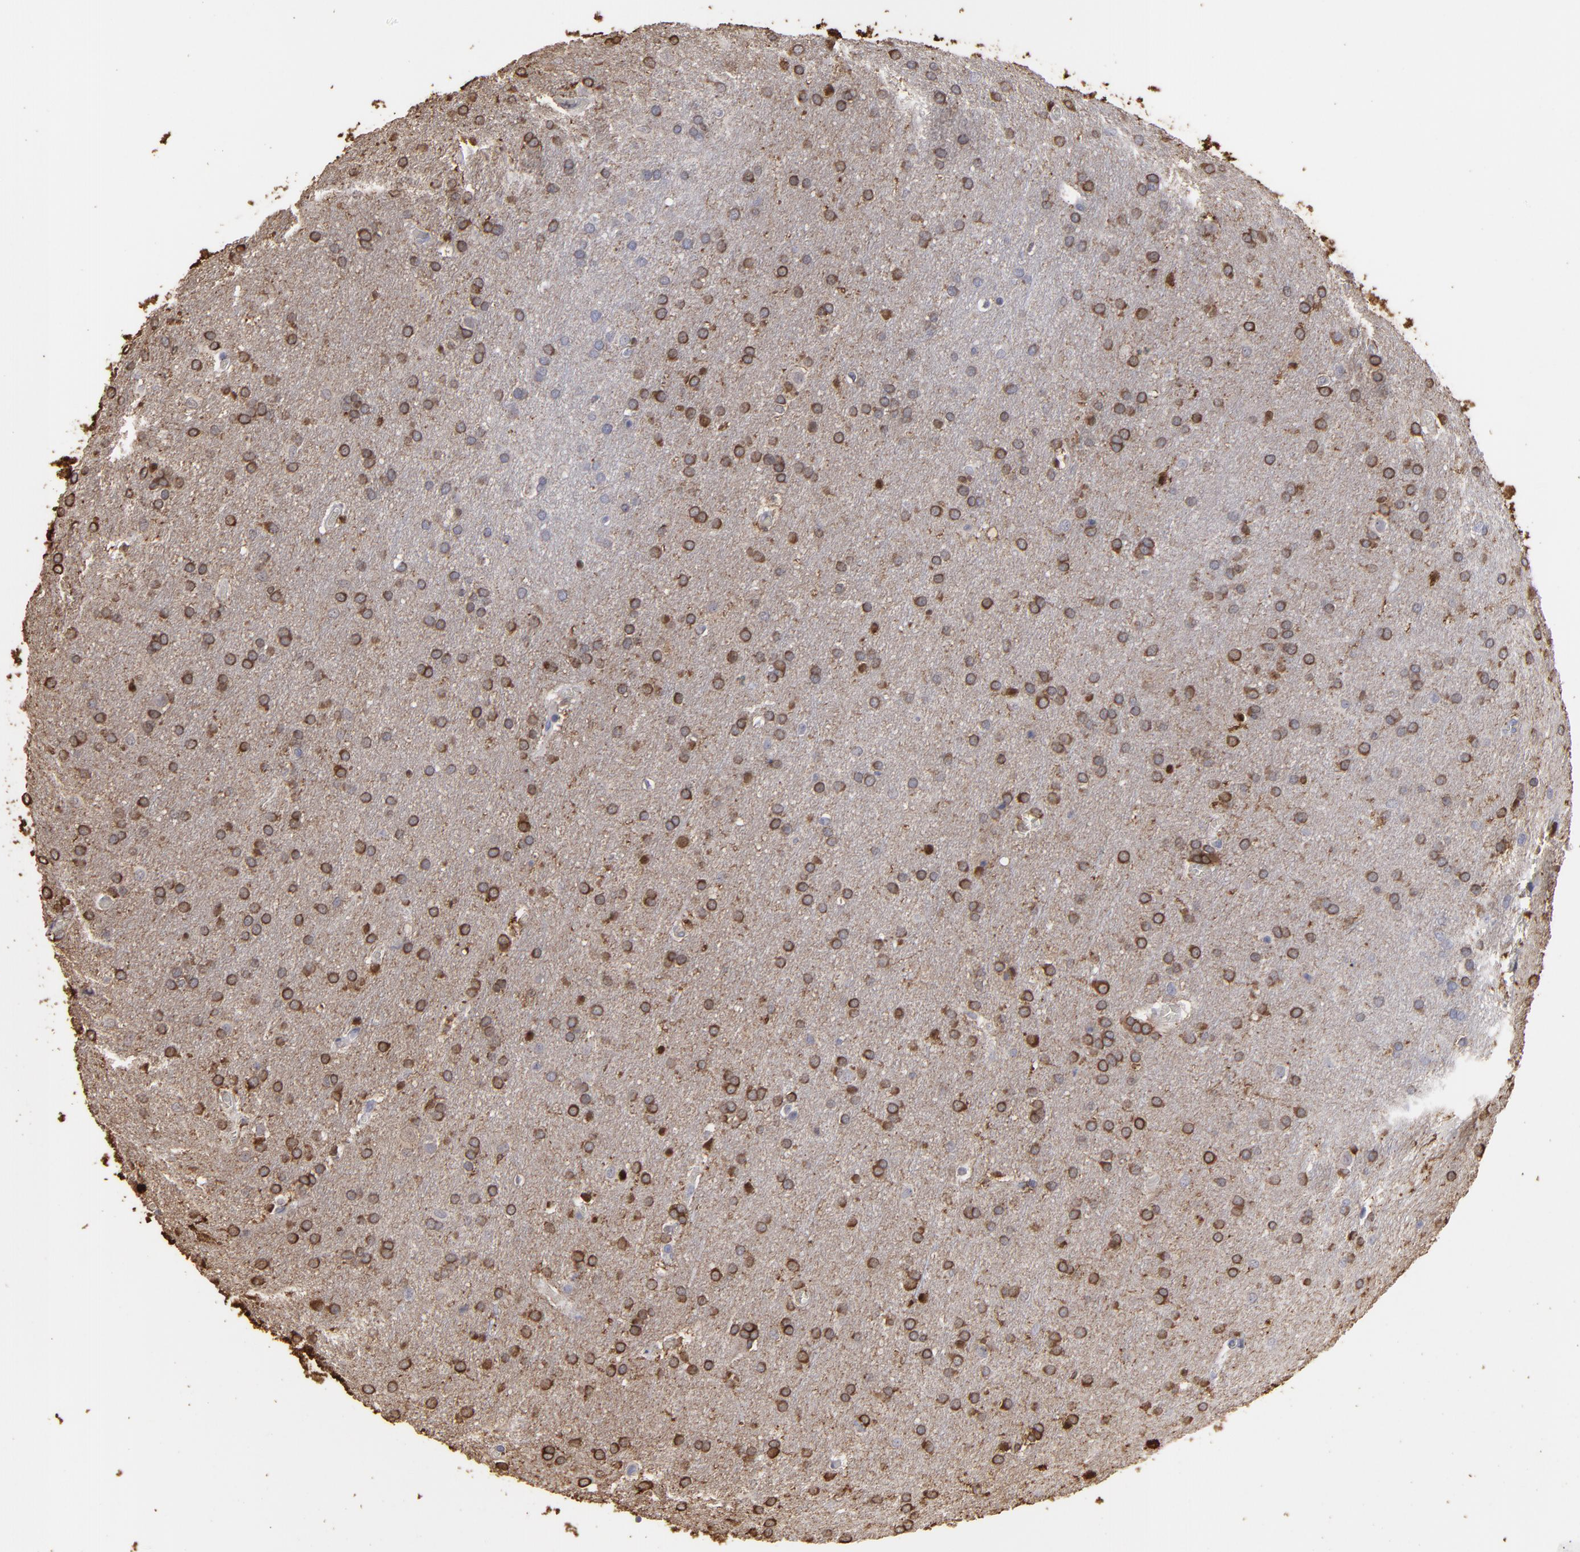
{"staining": {"intensity": "strong", "quantity": ">75%", "location": "cytoplasmic/membranous"}, "tissue": "glioma", "cell_type": "Tumor cells", "image_type": "cancer", "snomed": [{"axis": "morphology", "description": "Glioma, malignant, Low grade"}, {"axis": "topography", "description": "Brain"}], "caption": "Immunohistochemical staining of human malignant glioma (low-grade) reveals high levels of strong cytoplasmic/membranous protein staining in approximately >75% of tumor cells.", "gene": "ODC1", "patient": {"sex": "female", "age": 32}}